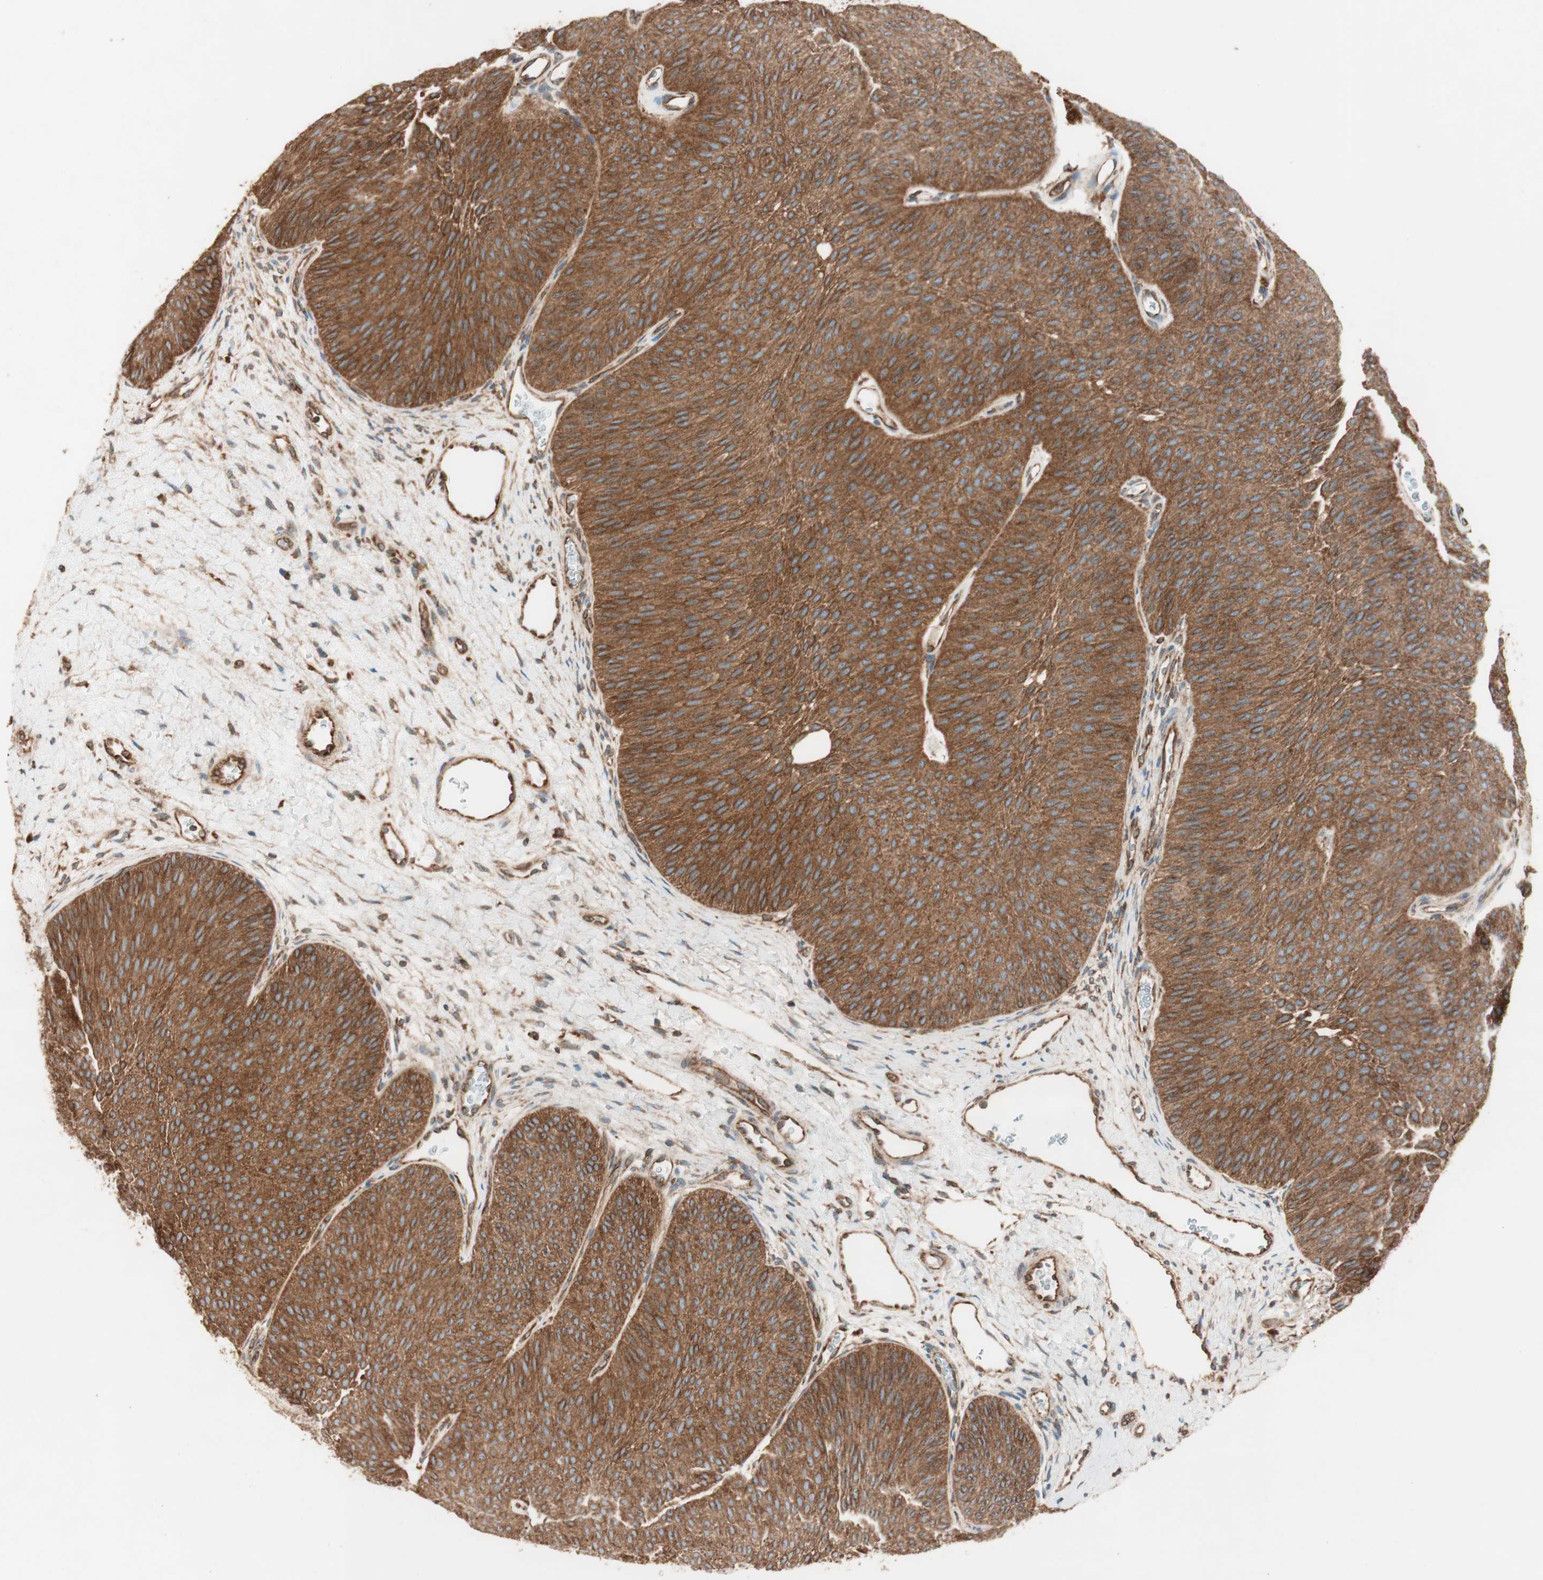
{"staining": {"intensity": "strong", "quantity": ">75%", "location": "cytoplasmic/membranous"}, "tissue": "urothelial cancer", "cell_type": "Tumor cells", "image_type": "cancer", "snomed": [{"axis": "morphology", "description": "Urothelial carcinoma, Low grade"}, {"axis": "topography", "description": "Urinary bladder"}], "caption": "Protein expression analysis of low-grade urothelial carcinoma demonstrates strong cytoplasmic/membranous staining in approximately >75% of tumor cells.", "gene": "RAB5A", "patient": {"sex": "female", "age": 60}}